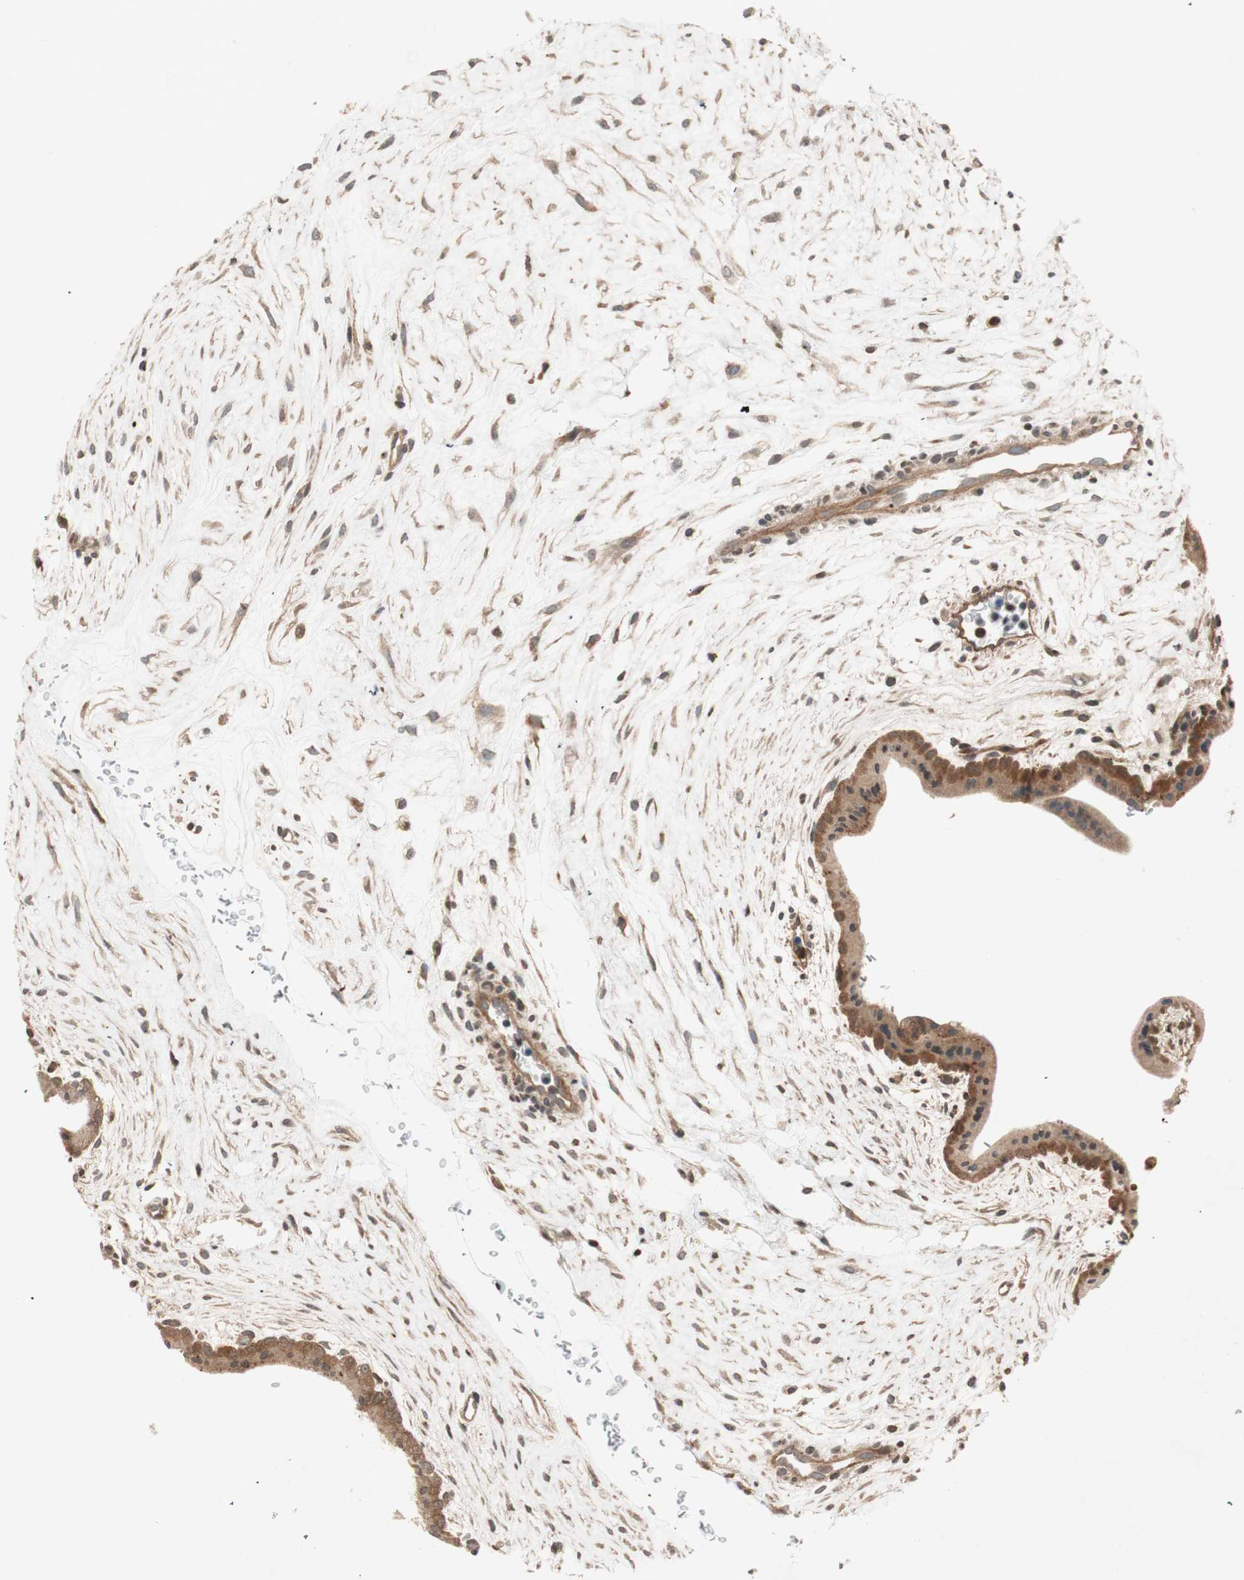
{"staining": {"intensity": "weak", "quantity": ">75%", "location": "cytoplasmic/membranous"}, "tissue": "placenta", "cell_type": "Decidual cells", "image_type": "normal", "snomed": [{"axis": "morphology", "description": "Normal tissue, NOS"}, {"axis": "topography", "description": "Placenta"}], "caption": "Protein staining of benign placenta demonstrates weak cytoplasmic/membranous positivity in approximately >75% of decidual cells.", "gene": "GCLM", "patient": {"sex": "female", "age": 35}}